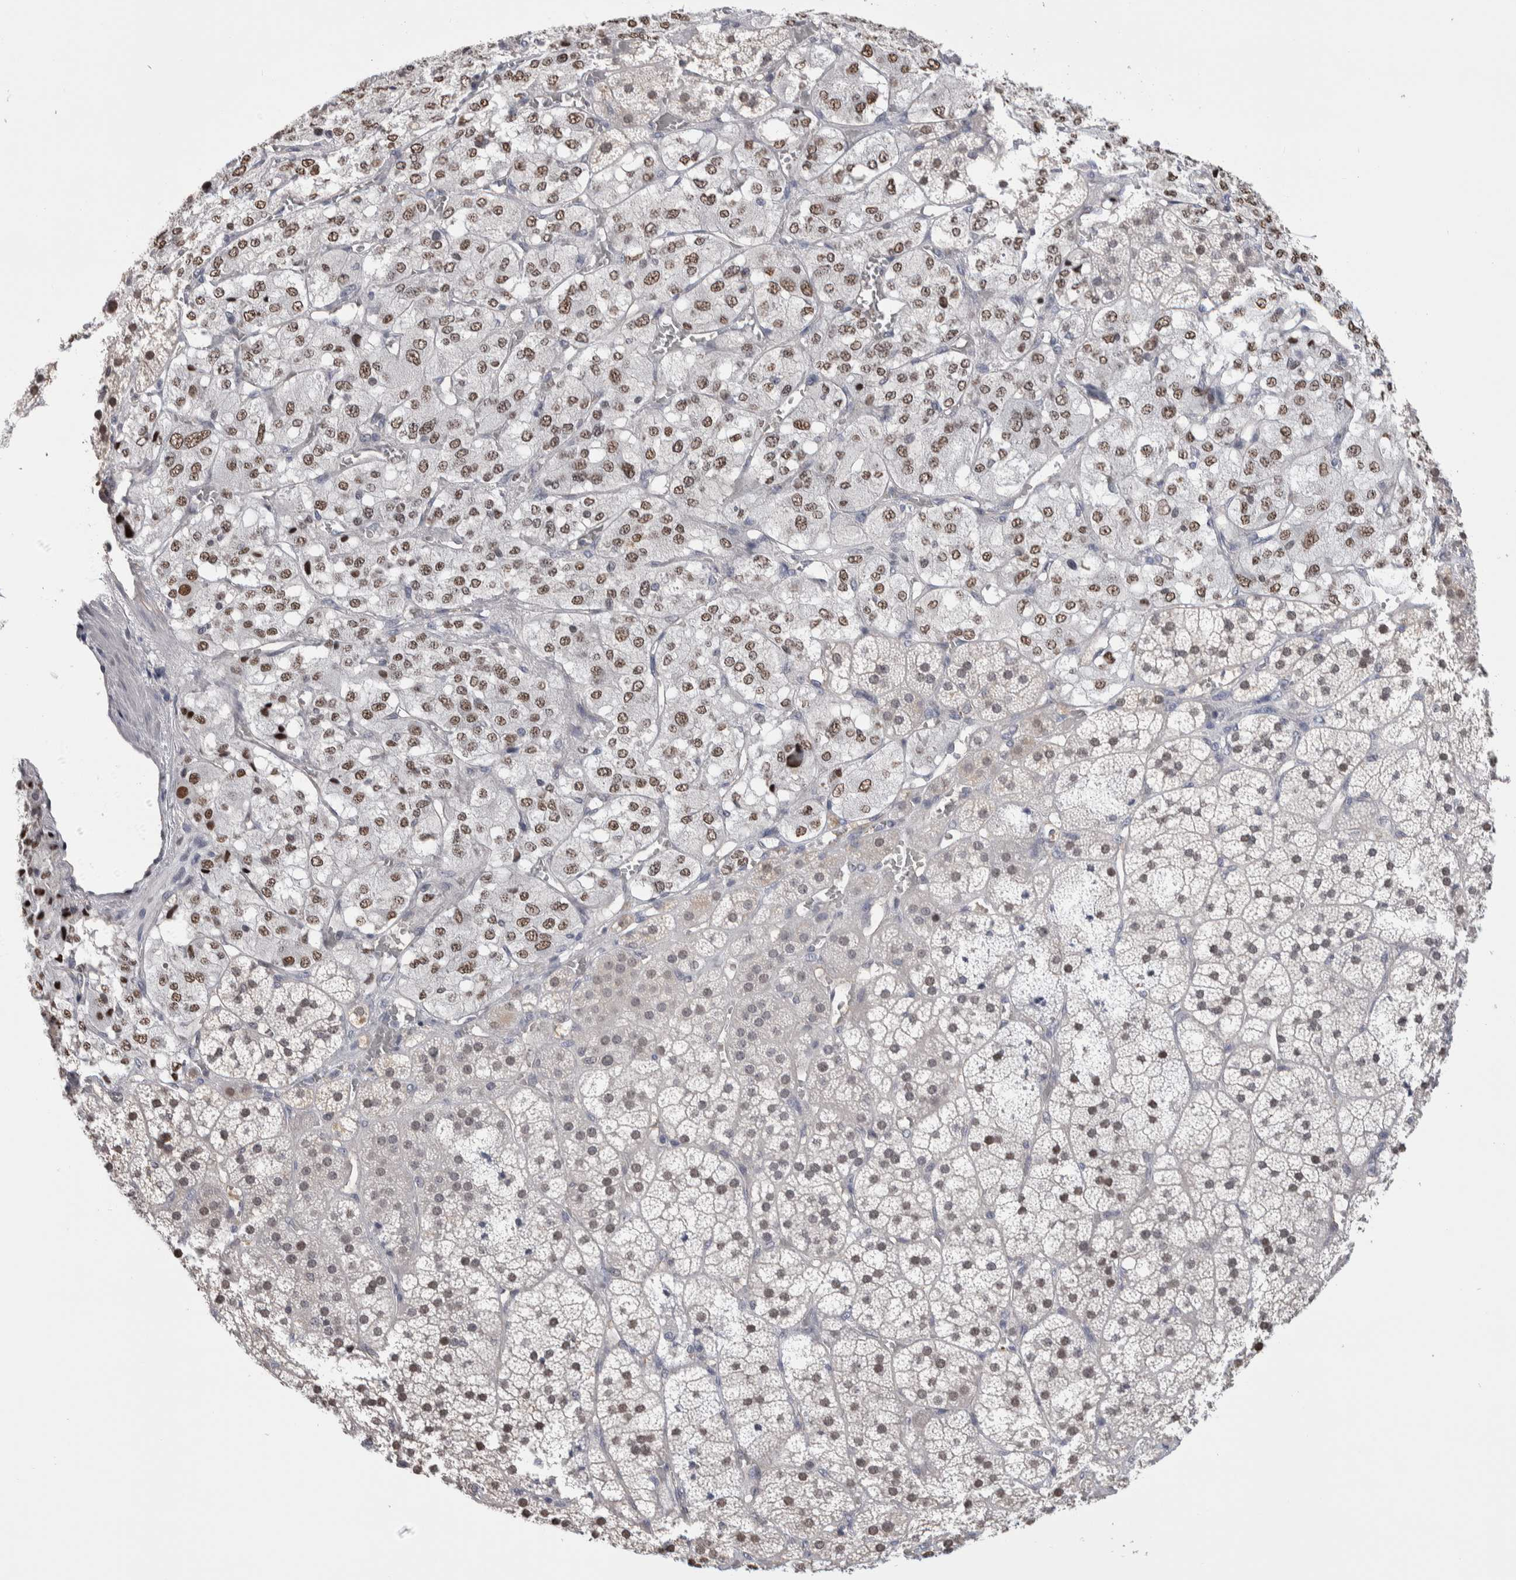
{"staining": {"intensity": "moderate", "quantity": ">75%", "location": "nuclear"}, "tissue": "adrenal gland", "cell_type": "Glandular cells", "image_type": "normal", "snomed": [{"axis": "morphology", "description": "Normal tissue, NOS"}, {"axis": "topography", "description": "Adrenal gland"}], "caption": "An image showing moderate nuclear staining in about >75% of glandular cells in normal adrenal gland, as visualized by brown immunohistochemical staining.", "gene": "ZBTB49", "patient": {"sex": "female", "age": 44}}